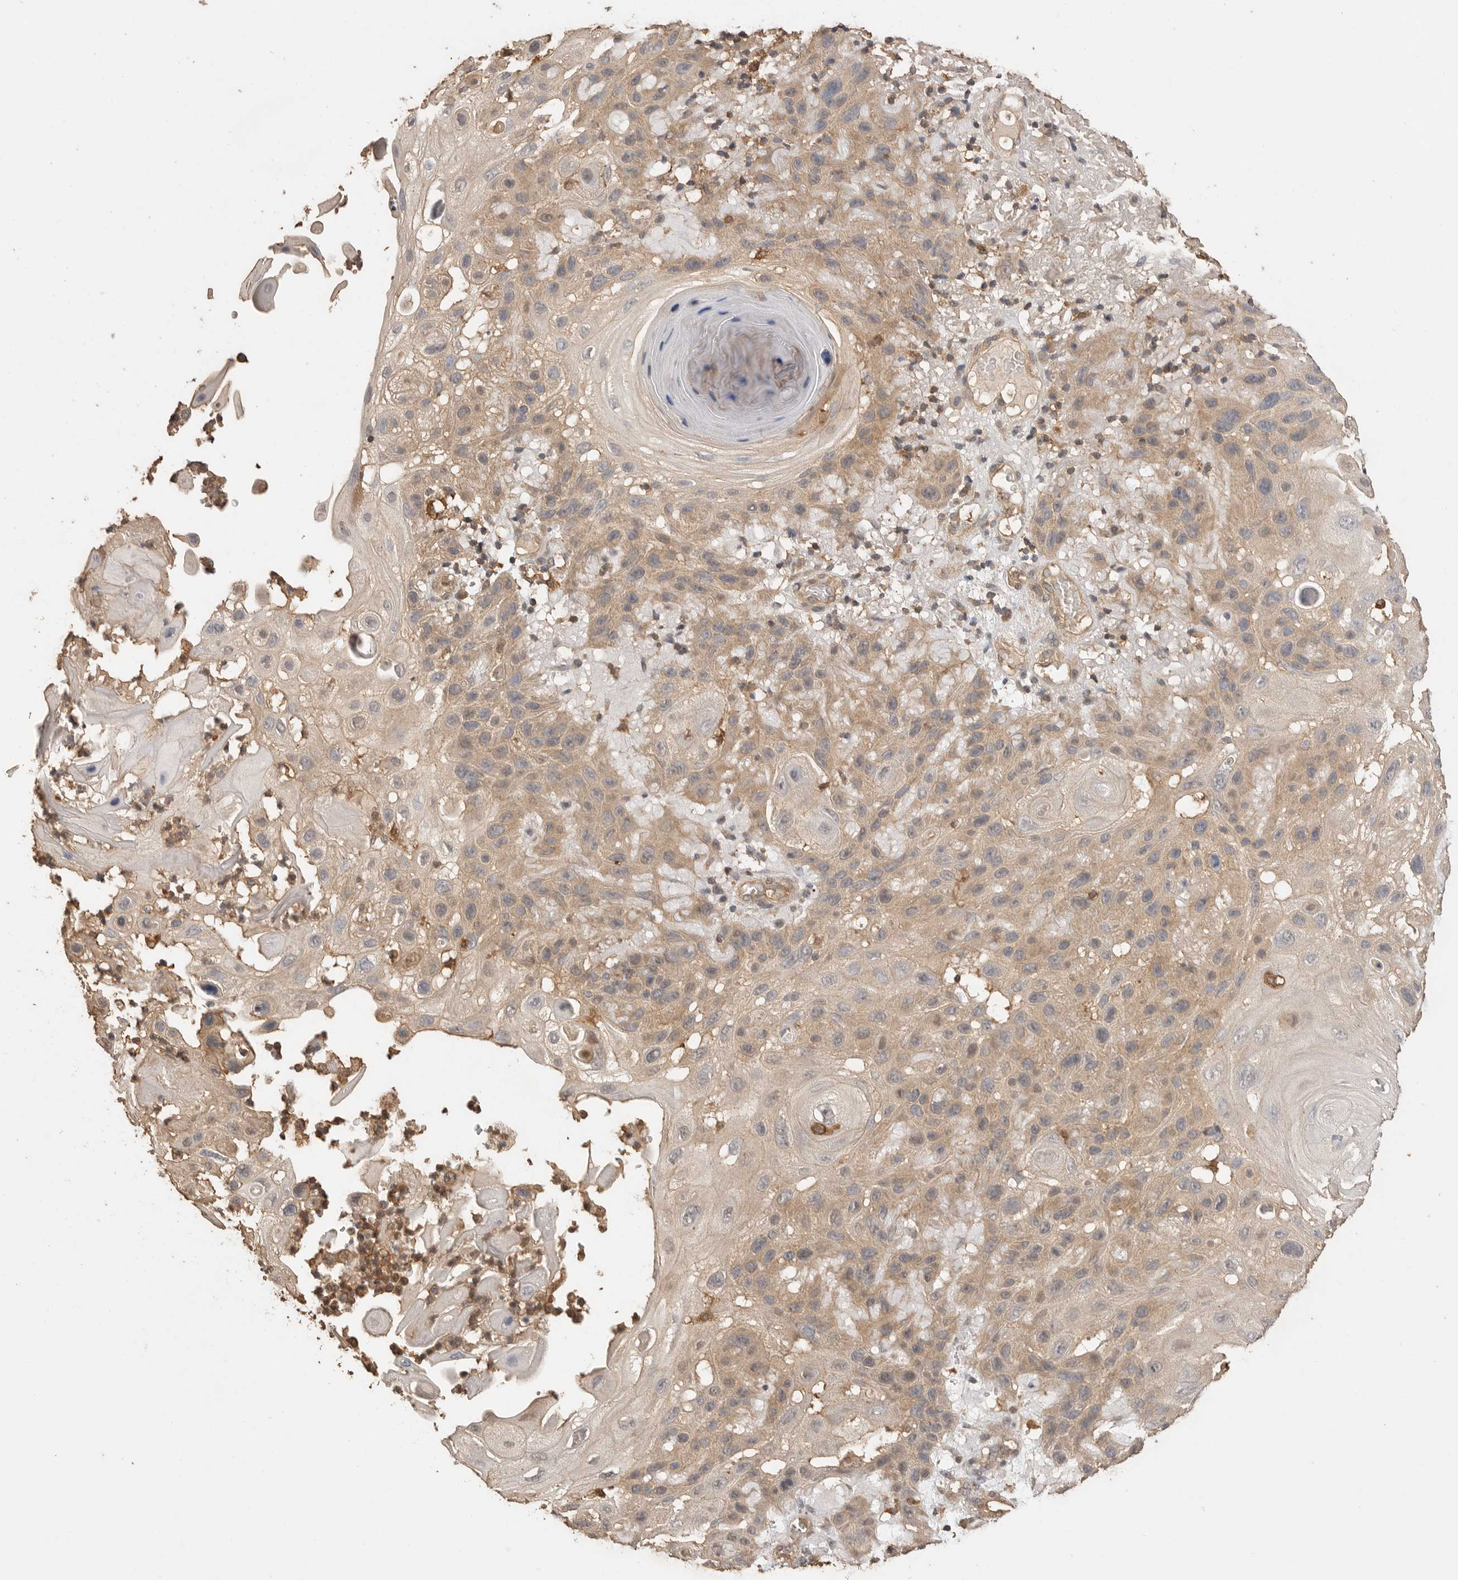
{"staining": {"intensity": "weak", "quantity": ">75%", "location": "cytoplasmic/membranous"}, "tissue": "skin cancer", "cell_type": "Tumor cells", "image_type": "cancer", "snomed": [{"axis": "morphology", "description": "Normal tissue, NOS"}, {"axis": "morphology", "description": "Squamous cell carcinoma, NOS"}, {"axis": "topography", "description": "Skin"}], "caption": "A micrograph showing weak cytoplasmic/membranous expression in about >75% of tumor cells in squamous cell carcinoma (skin), as visualized by brown immunohistochemical staining.", "gene": "MAP2K1", "patient": {"sex": "female", "age": 96}}